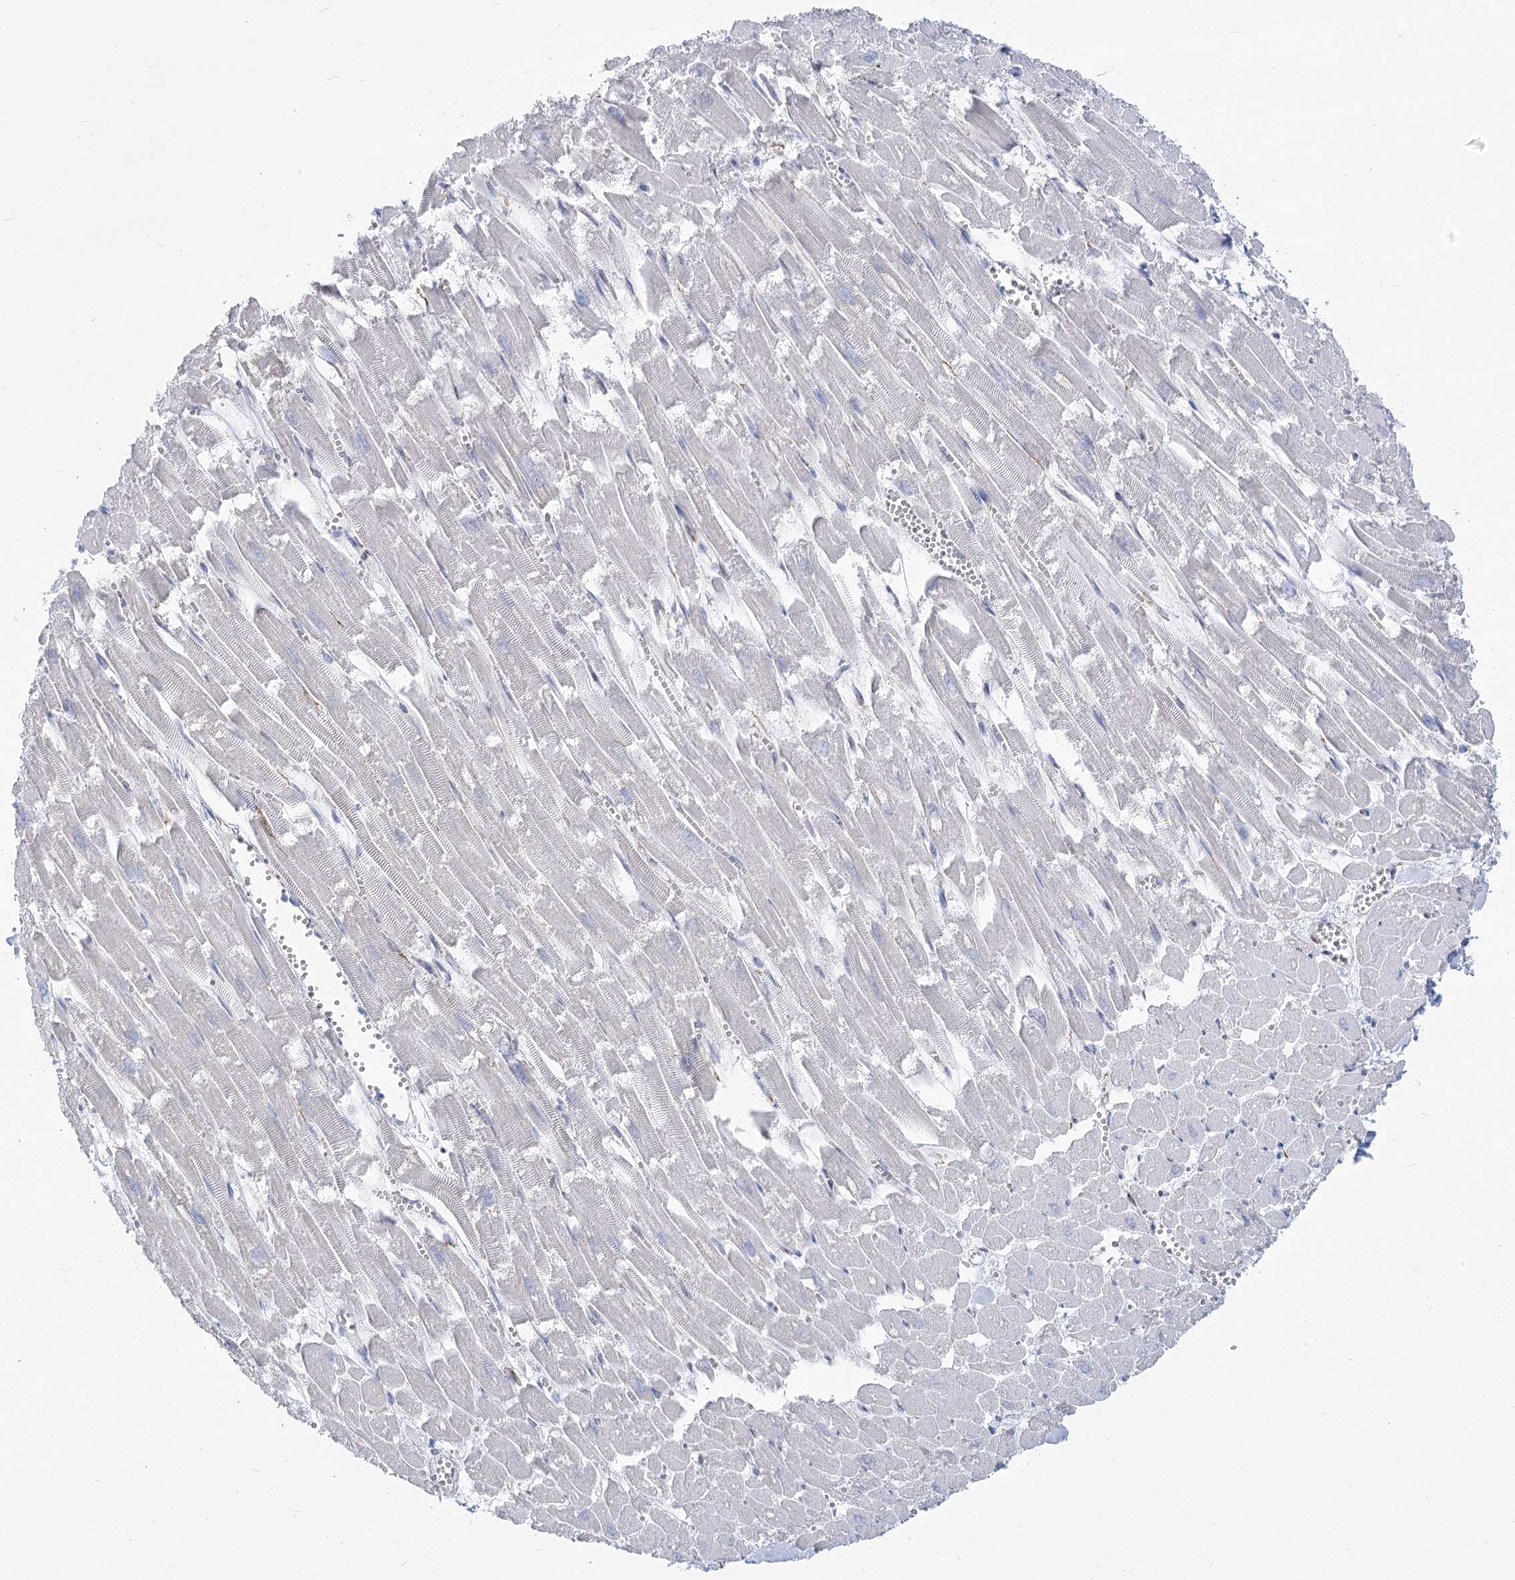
{"staining": {"intensity": "negative", "quantity": "none", "location": "none"}, "tissue": "heart muscle", "cell_type": "Cardiomyocytes", "image_type": "normal", "snomed": [{"axis": "morphology", "description": "Normal tissue, NOS"}, {"axis": "topography", "description": "Heart"}], "caption": "Immunohistochemical staining of normal human heart muscle demonstrates no significant staining in cardiomyocytes. (Immunohistochemistry (ihc), brightfield microscopy, high magnification).", "gene": "YTHDC2", "patient": {"sex": "male", "age": 54}}